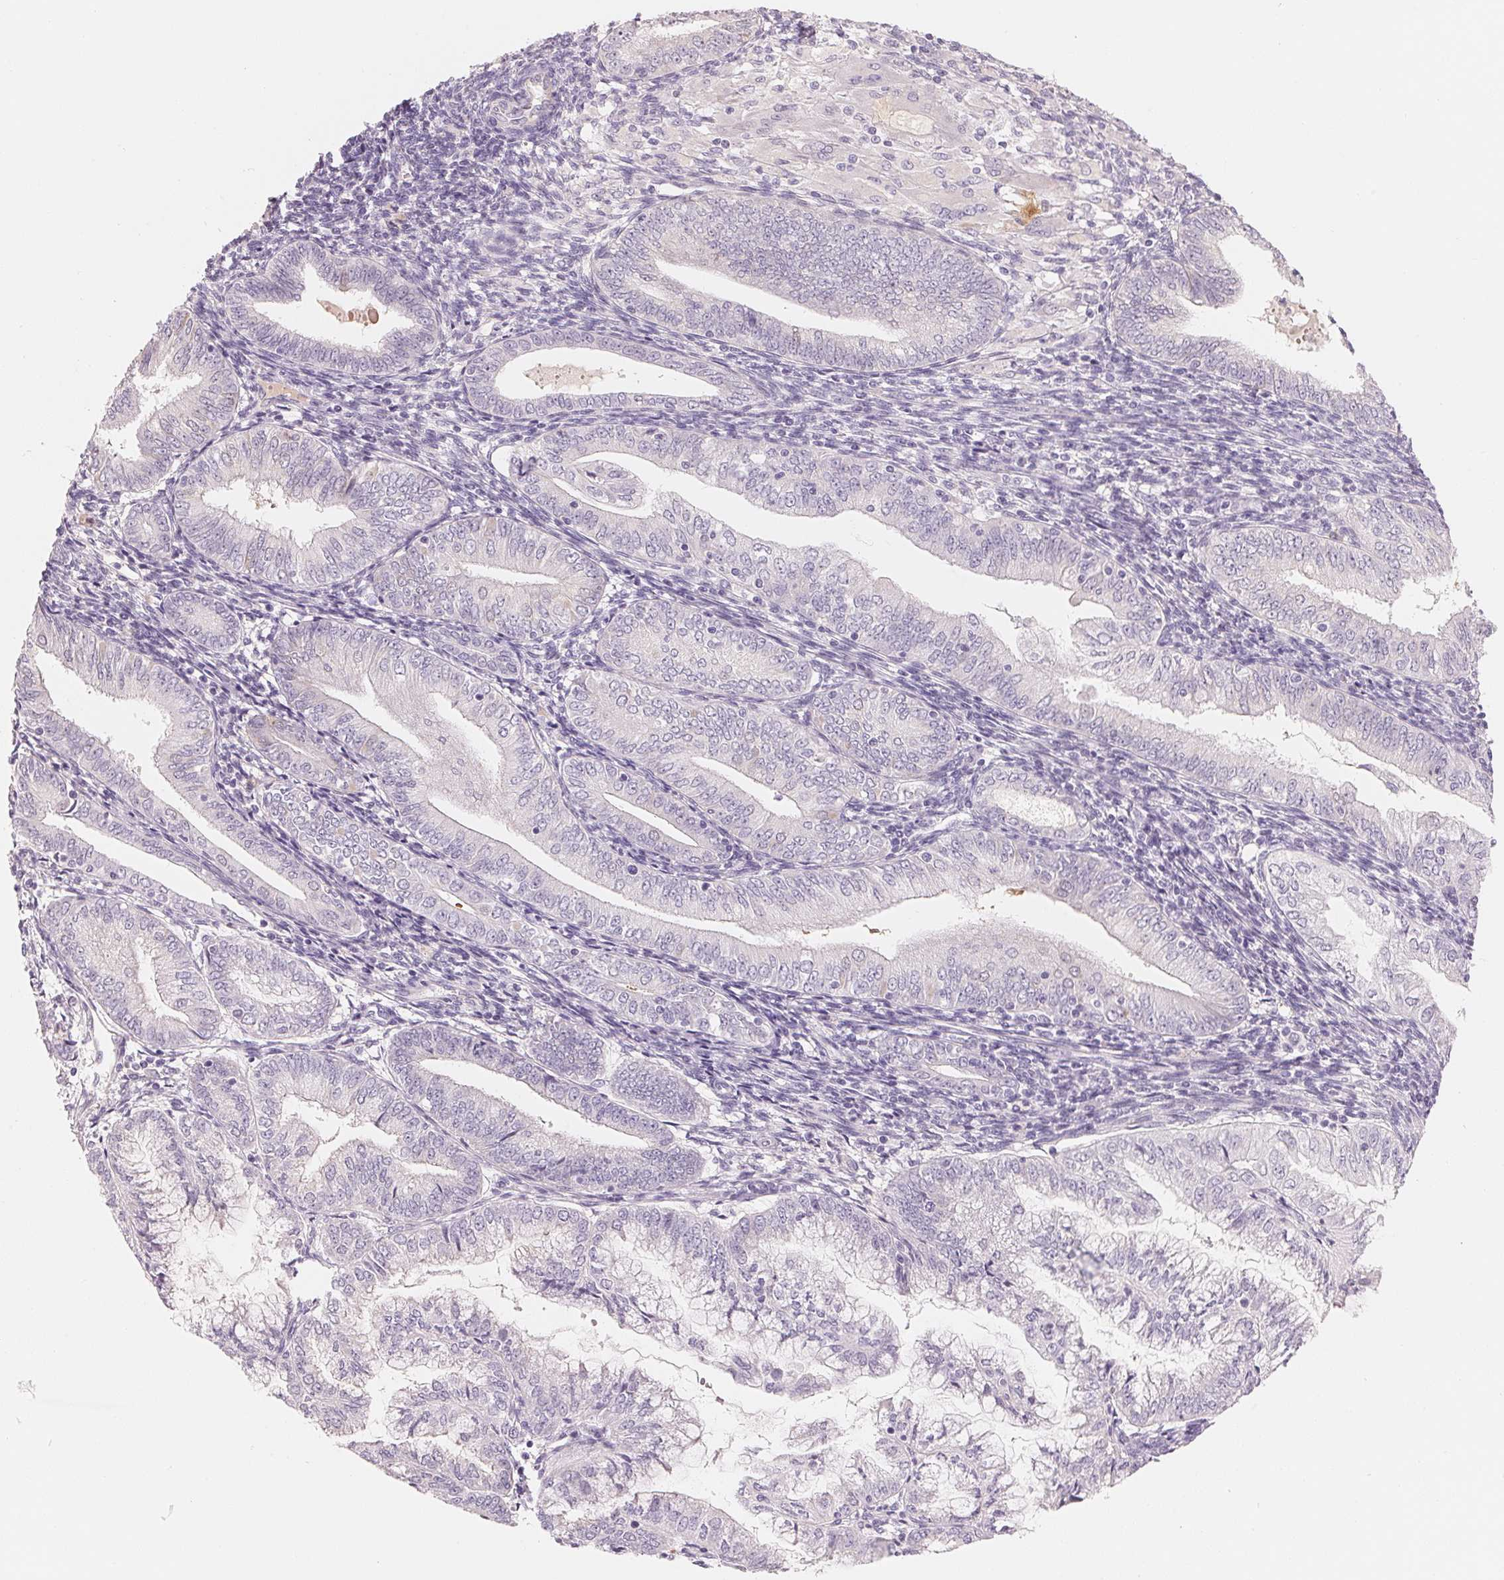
{"staining": {"intensity": "negative", "quantity": "none", "location": "none"}, "tissue": "endometrial cancer", "cell_type": "Tumor cells", "image_type": "cancer", "snomed": [{"axis": "morphology", "description": "Adenocarcinoma, NOS"}, {"axis": "topography", "description": "Endometrium"}], "caption": "IHC image of human adenocarcinoma (endometrial) stained for a protein (brown), which demonstrates no expression in tumor cells.", "gene": "CFHR2", "patient": {"sex": "female", "age": 55}}